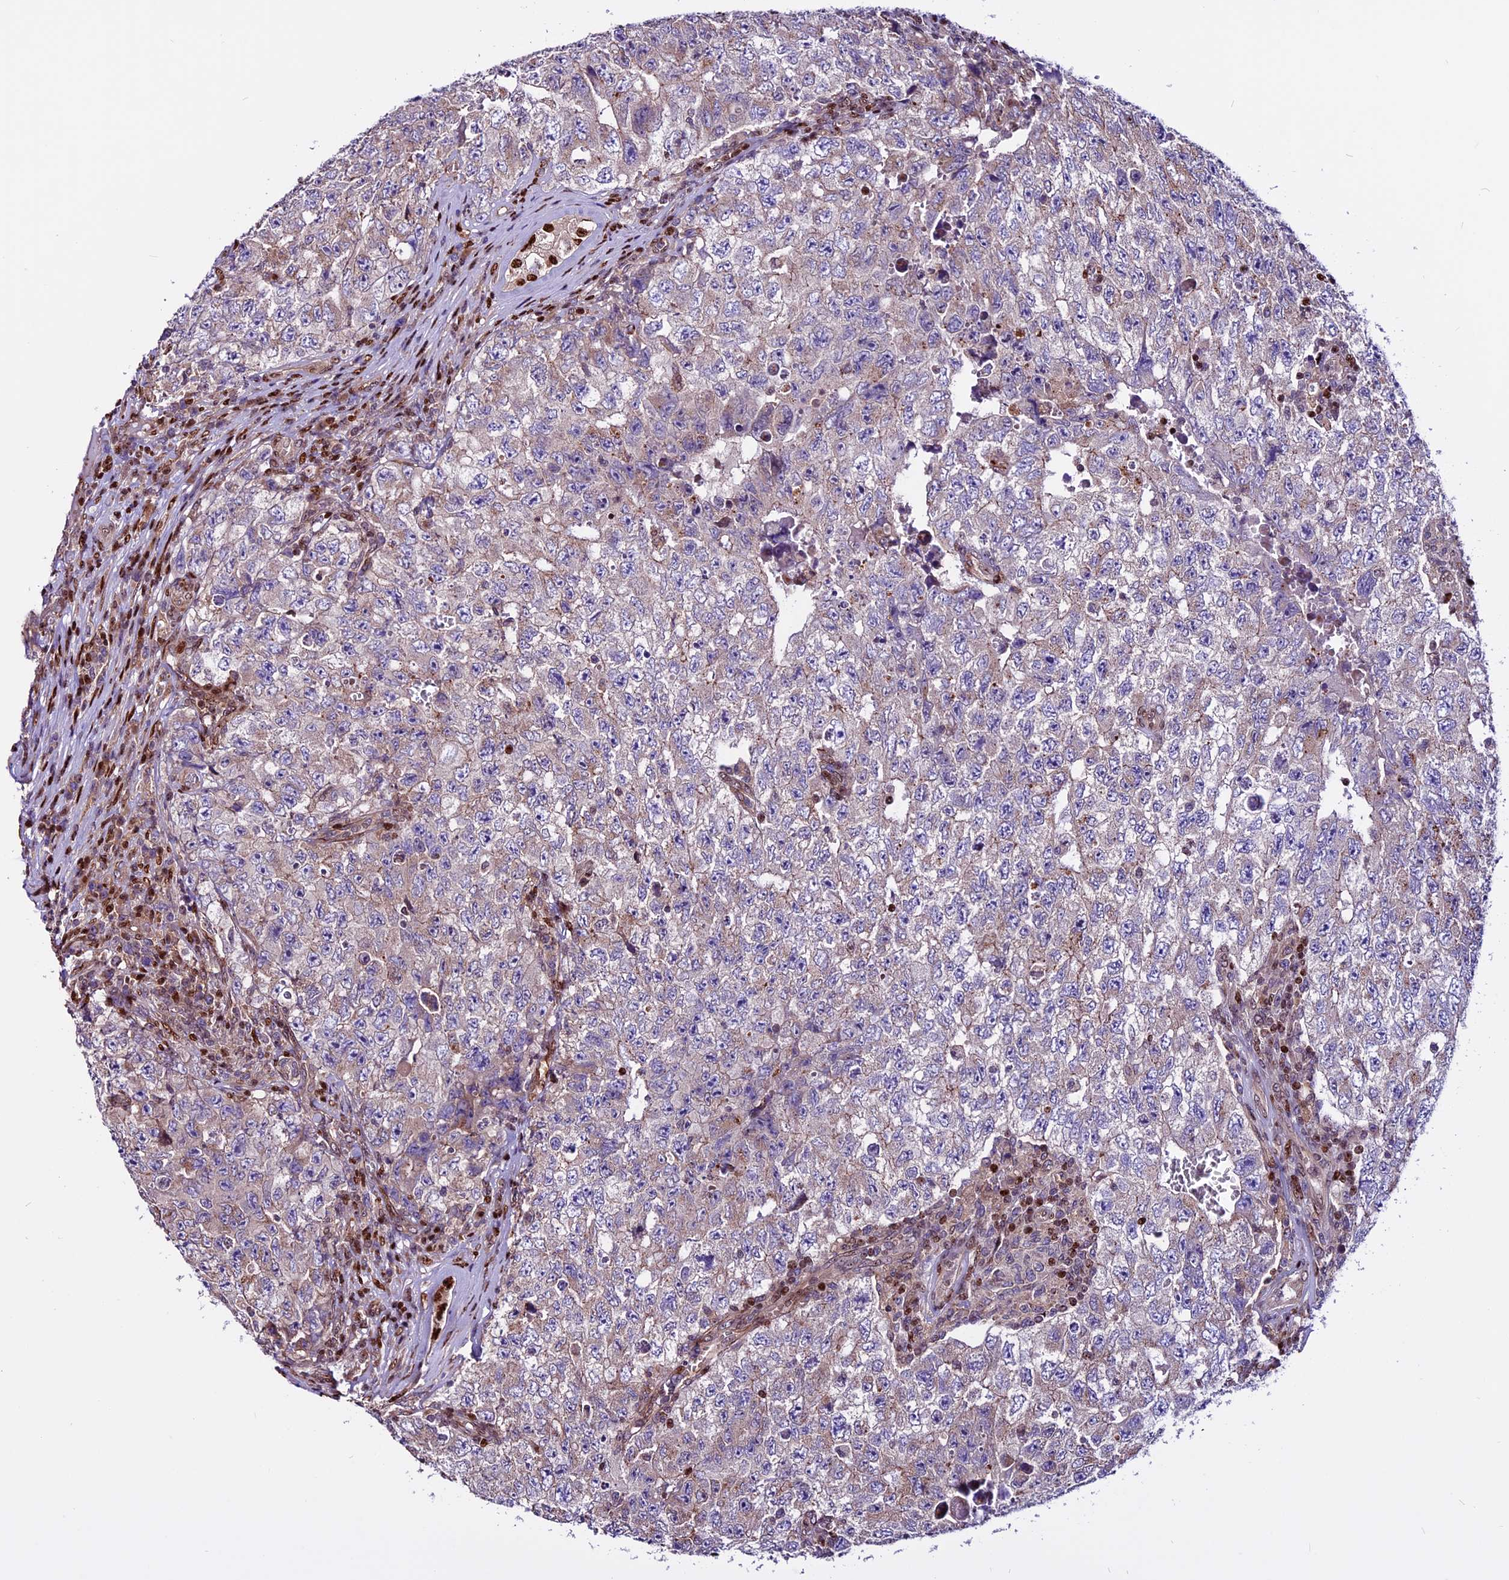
{"staining": {"intensity": "negative", "quantity": "none", "location": "none"}, "tissue": "testis cancer", "cell_type": "Tumor cells", "image_type": "cancer", "snomed": [{"axis": "morphology", "description": "Carcinoma, Embryonal, NOS"}, {"axis": "topography", "description": "Testis"}], "caption": "A high-resolution photomicrograph shows immunohistochemistry (IHC) staining of testis cancer, which exhibits no significant expression in tumor cells.", "gene": "RINL", "patient": {"sex": "male", "age": 17}}